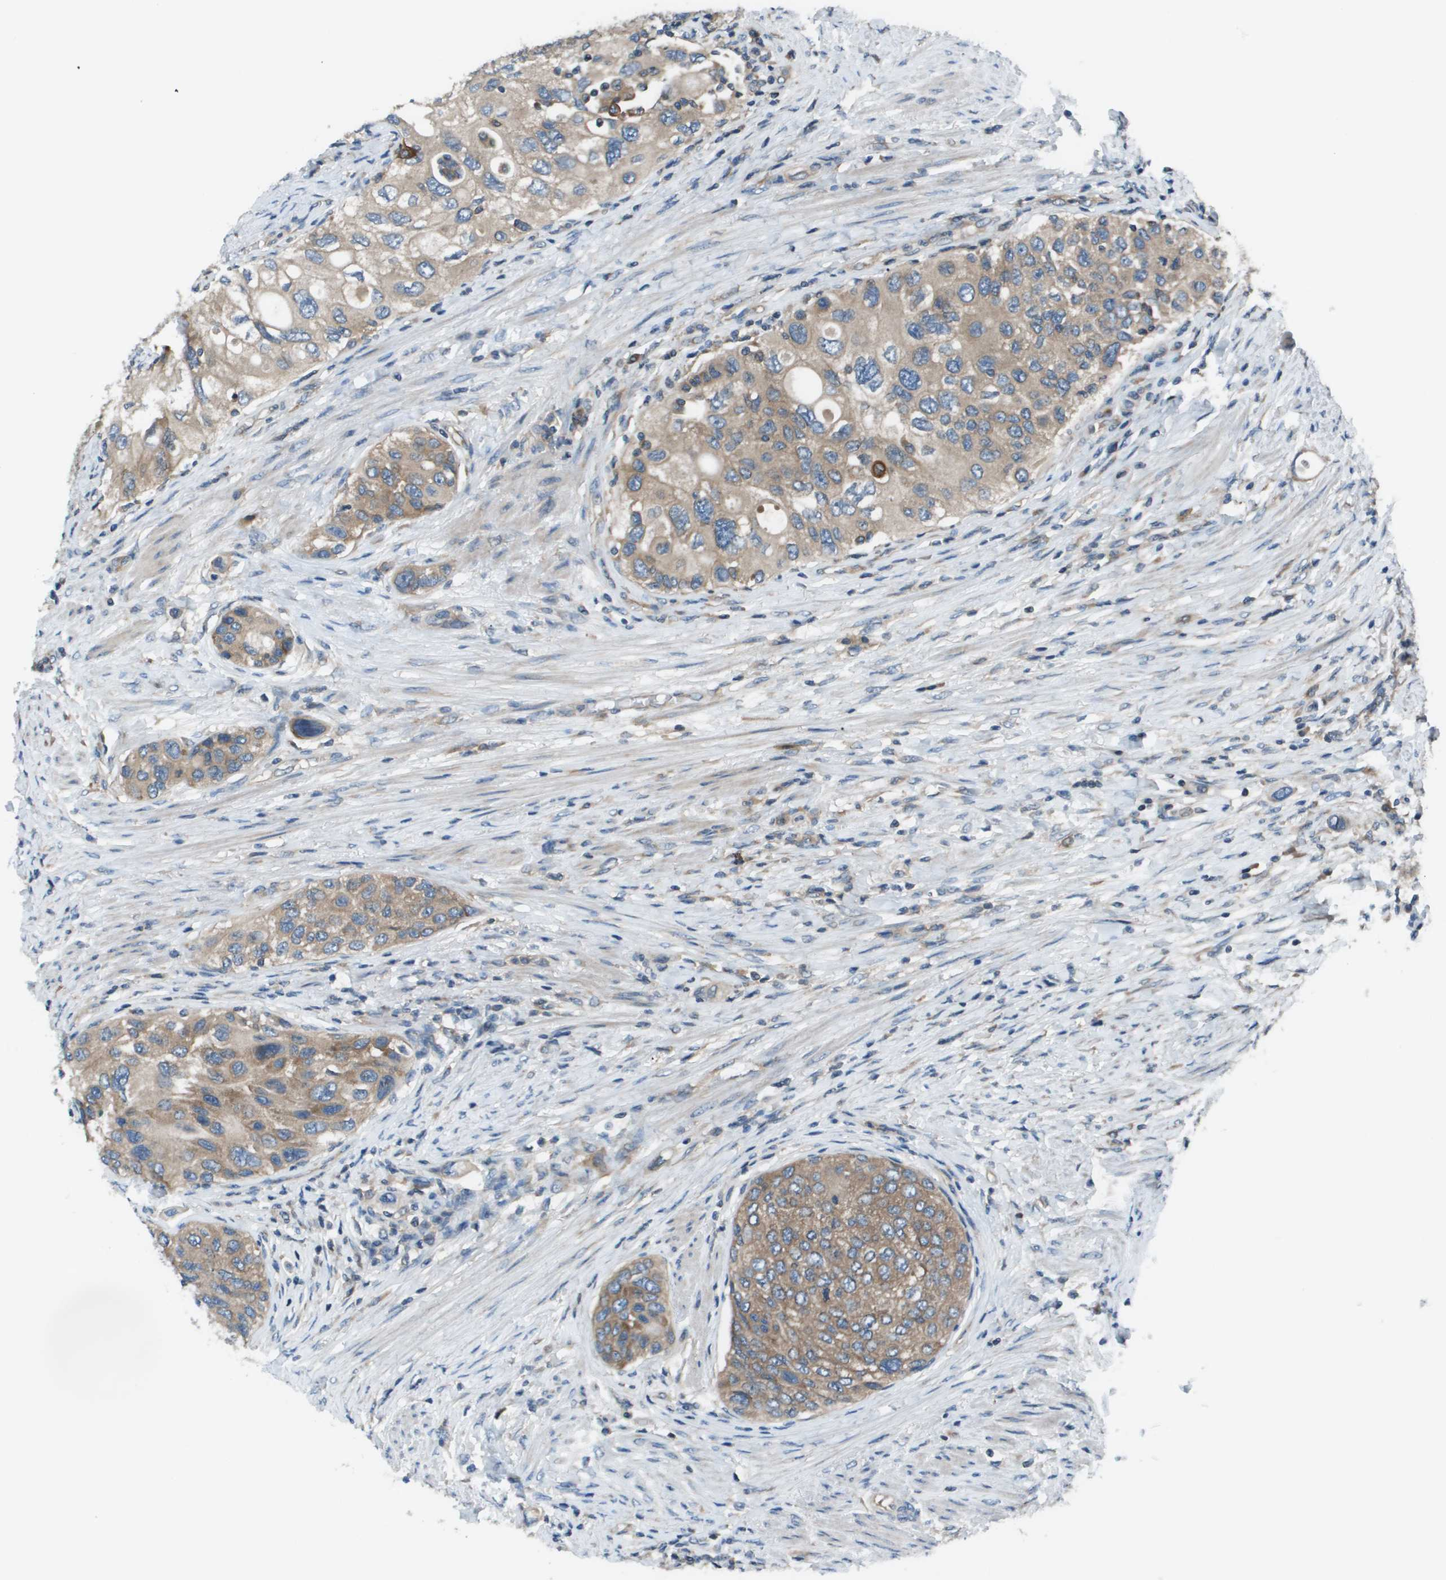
{"staining": {"intensity": "weak", "quantity": ">75%", "location": "cytoplasmic/membranous"}, "tissue": "urothelial cancer", "cell_type": "Tumor cells", "image_type": "cancer", "snomed": [{"axis": "morphology", "description": "Urothelial carcinoma, High grade"}, {"axis": "topography", "description": "Urinary bladder"}], "caption": "This photomicrograph reveals IHC staining of urothelial carcinoma (high-grade), with low weak cytoplasmic/membranous positivity in about >75% of tumor cells.", "gene": "EIF3B", "patient": {"sex": "female", "age": 56}}